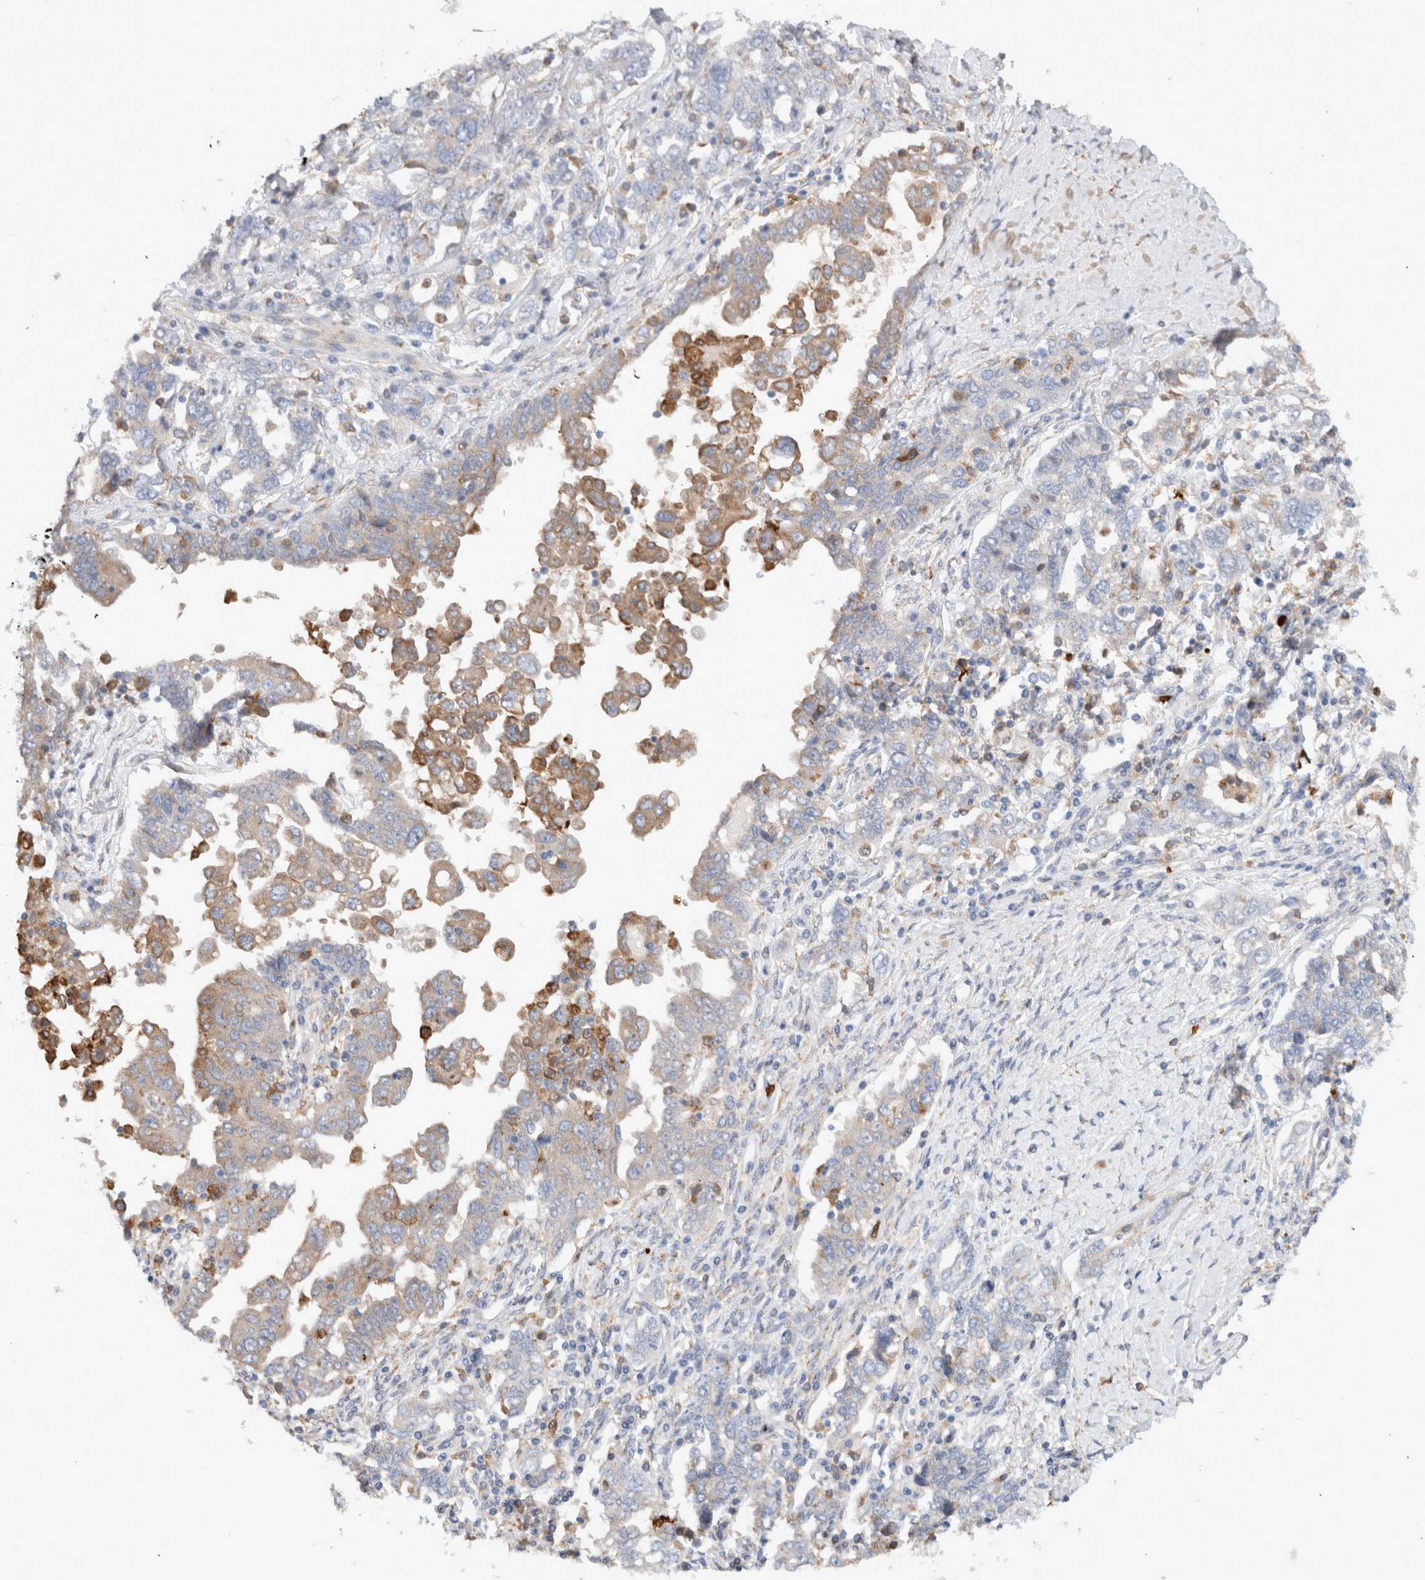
{"staining": {"intensity": "weak", "quantity": "25%-75%", "location": "cytoplasmic/membranous"}, "tissue": "ovarian cancer", "cell_type": "Tumor cells", "image_type": "cancer", "snomed": [{"axis": "morphology", "description": "Carcinoma, endometroid"}, {"axis": "topography", "description": "Ovary"}], "caption": "Immunohistochemical staining of human ovarian endometroid carcinoma reveals weak cytoplasmic/membranous protein positivity in about 25%-75% of tumor cells.", "gene": "P4HA1", "patient": {"sex": "female", "age": 62}}